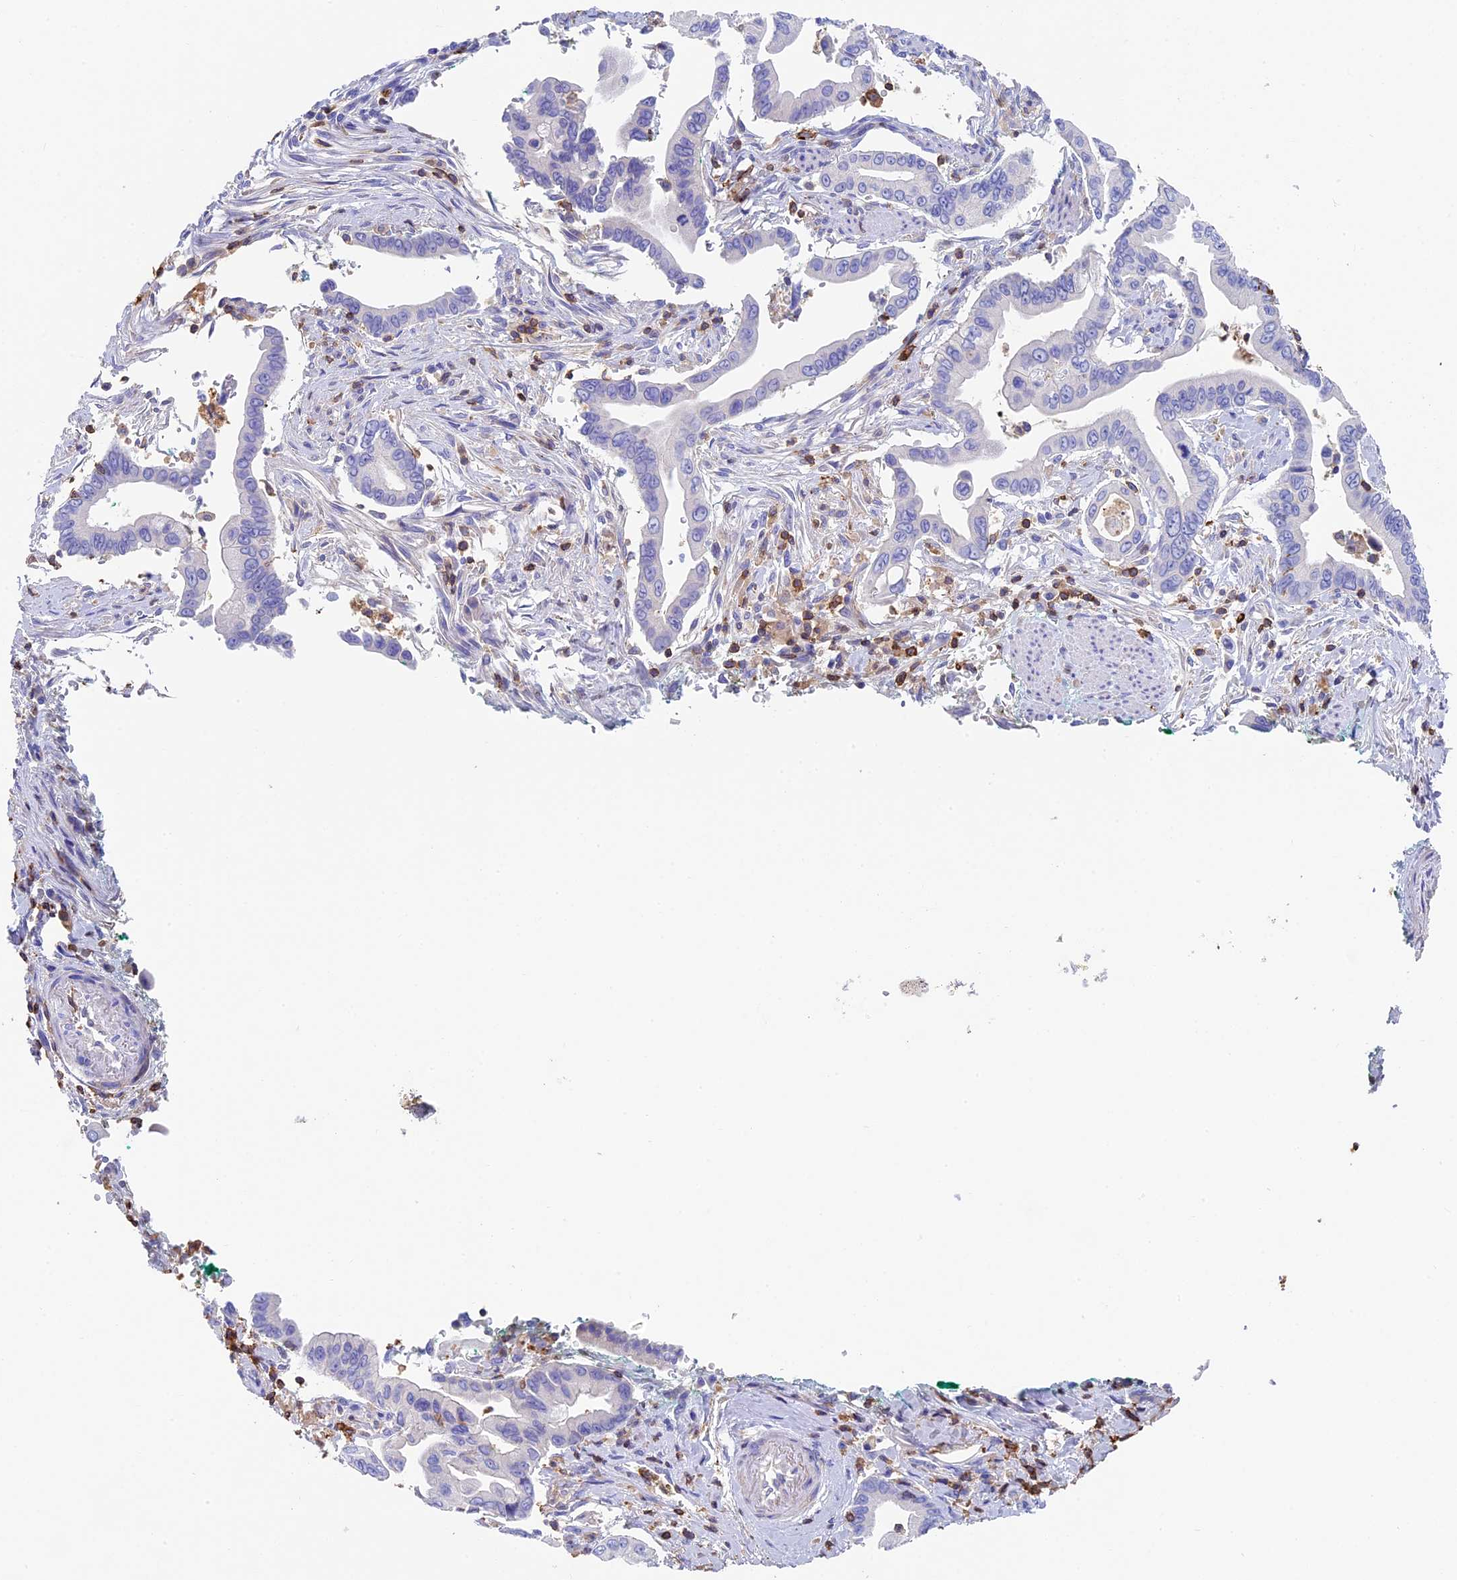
{"staining": {"intensity": "negative", "quantity": "none", "location": "none"}, "tissue": "pancreatic cancer", "cell_type": "Tumor cells", "image_type": "cancer", "snomed": [{"axis": "morphology", "description": "Adenocarcinoma, NOS"}, {"axis": "topography", "description": "Pancreas"}], "caption": "DAB immunohistochemical staining of pancreatic adenocarcinoma reveals no significant staining in tumor cells. Brightfield microscopy of immunohistochemistry (IHC) stained with DAB (brown) and hematoxylin (blue), captured at high magnification.", "gene": "ADAT1", "patient": {"sex": "male", "age": 78}}